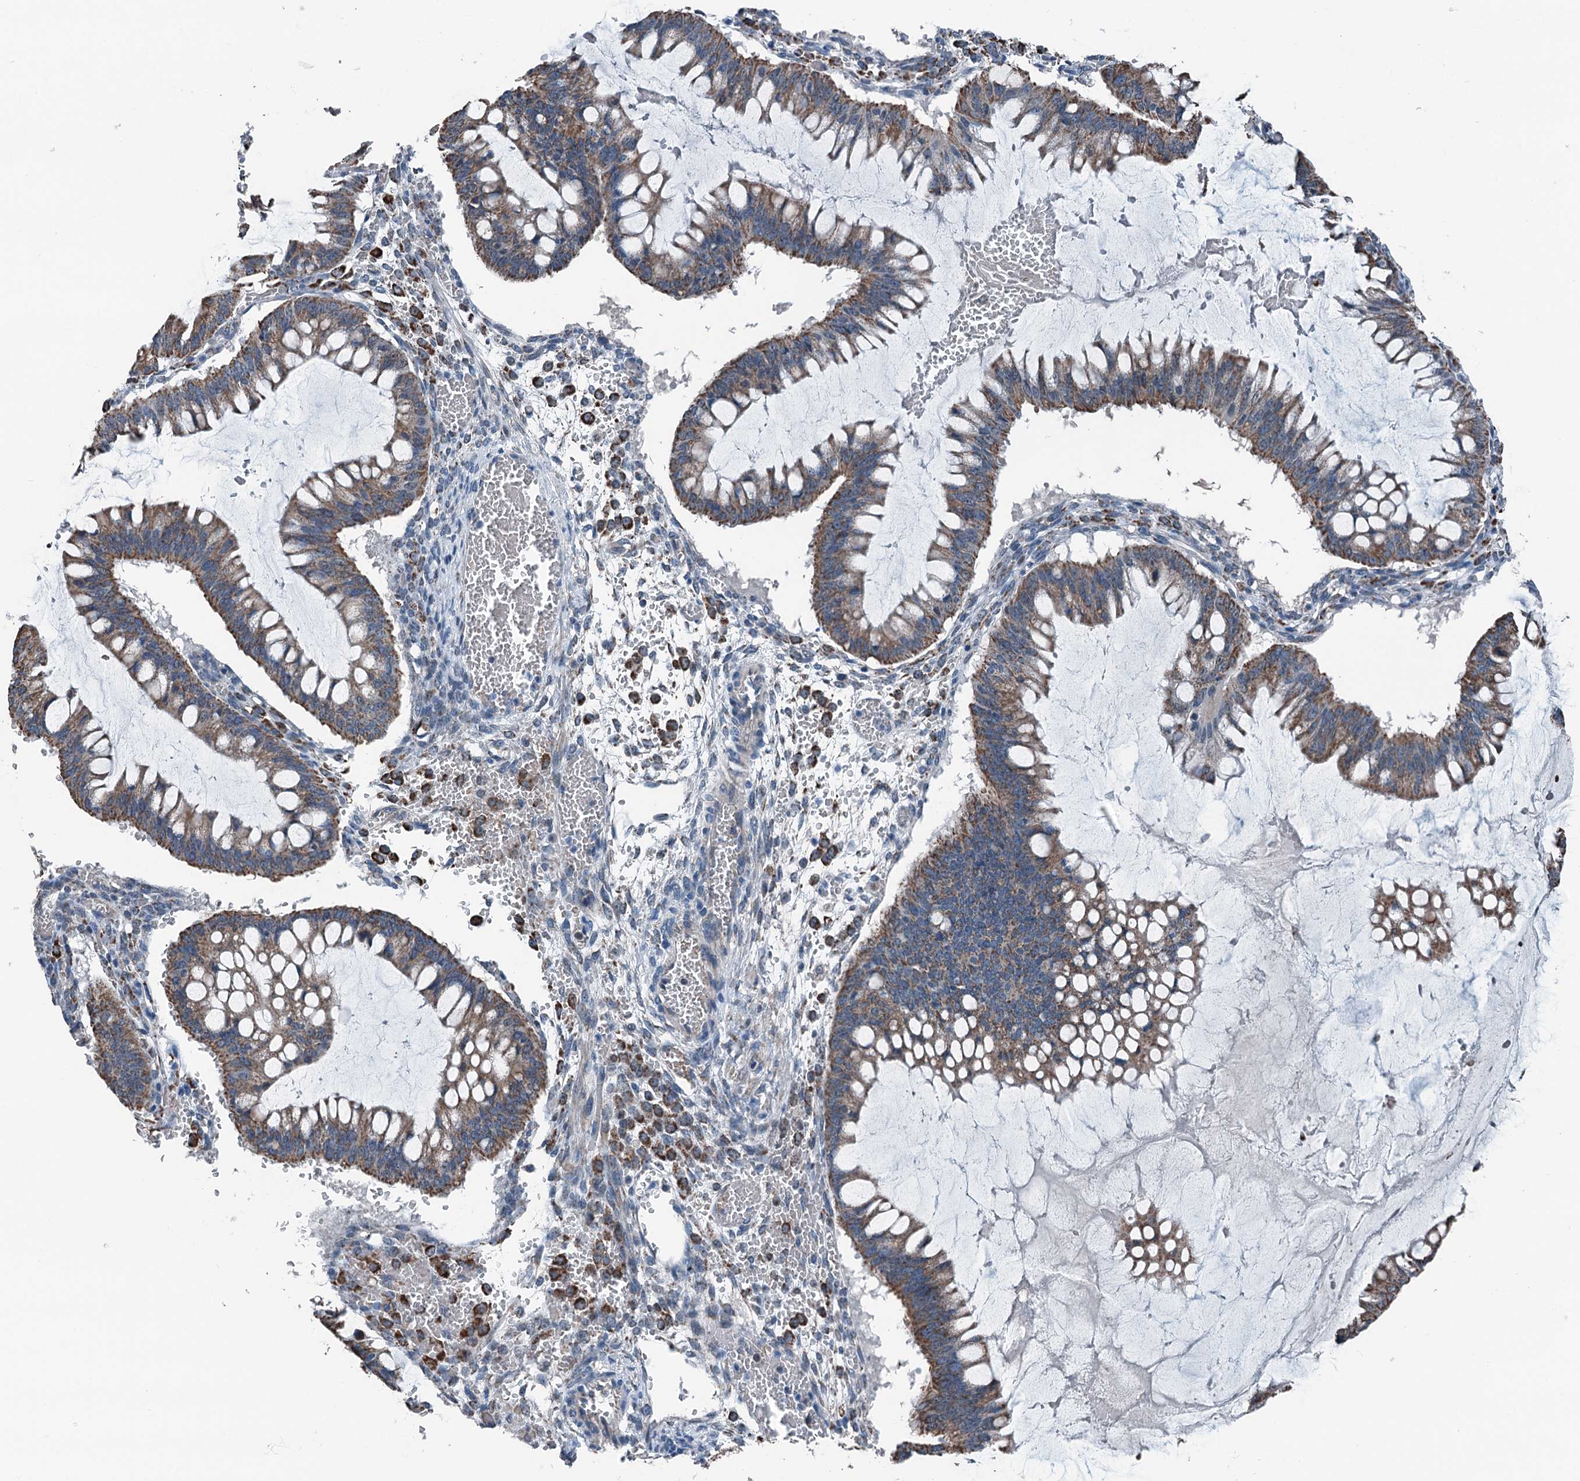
{"staining": {"intensity": "moderate", "quantity": ">75%", "location": "cytoplasmic/membranous"}, "tissue": "ovarian cancer", "cell_type": "Tumor cells", "image_type": "cancer", "snomed": [{"axis": "morphology", "description": "Cystadenocarcinoma, mucinous, NOS"}, {"axis": "topography", "description": "Ovary"}], "caption": "Approximately >75% of tumor cells in human mucinous cystadenocarcinoma (ovarian) display moderate cytoplasmic/membranous protein expression as visualized by brown immunohistochemical staining.", "gene": "TRPT1", "patient": {"sex": "female", "age": 73}}